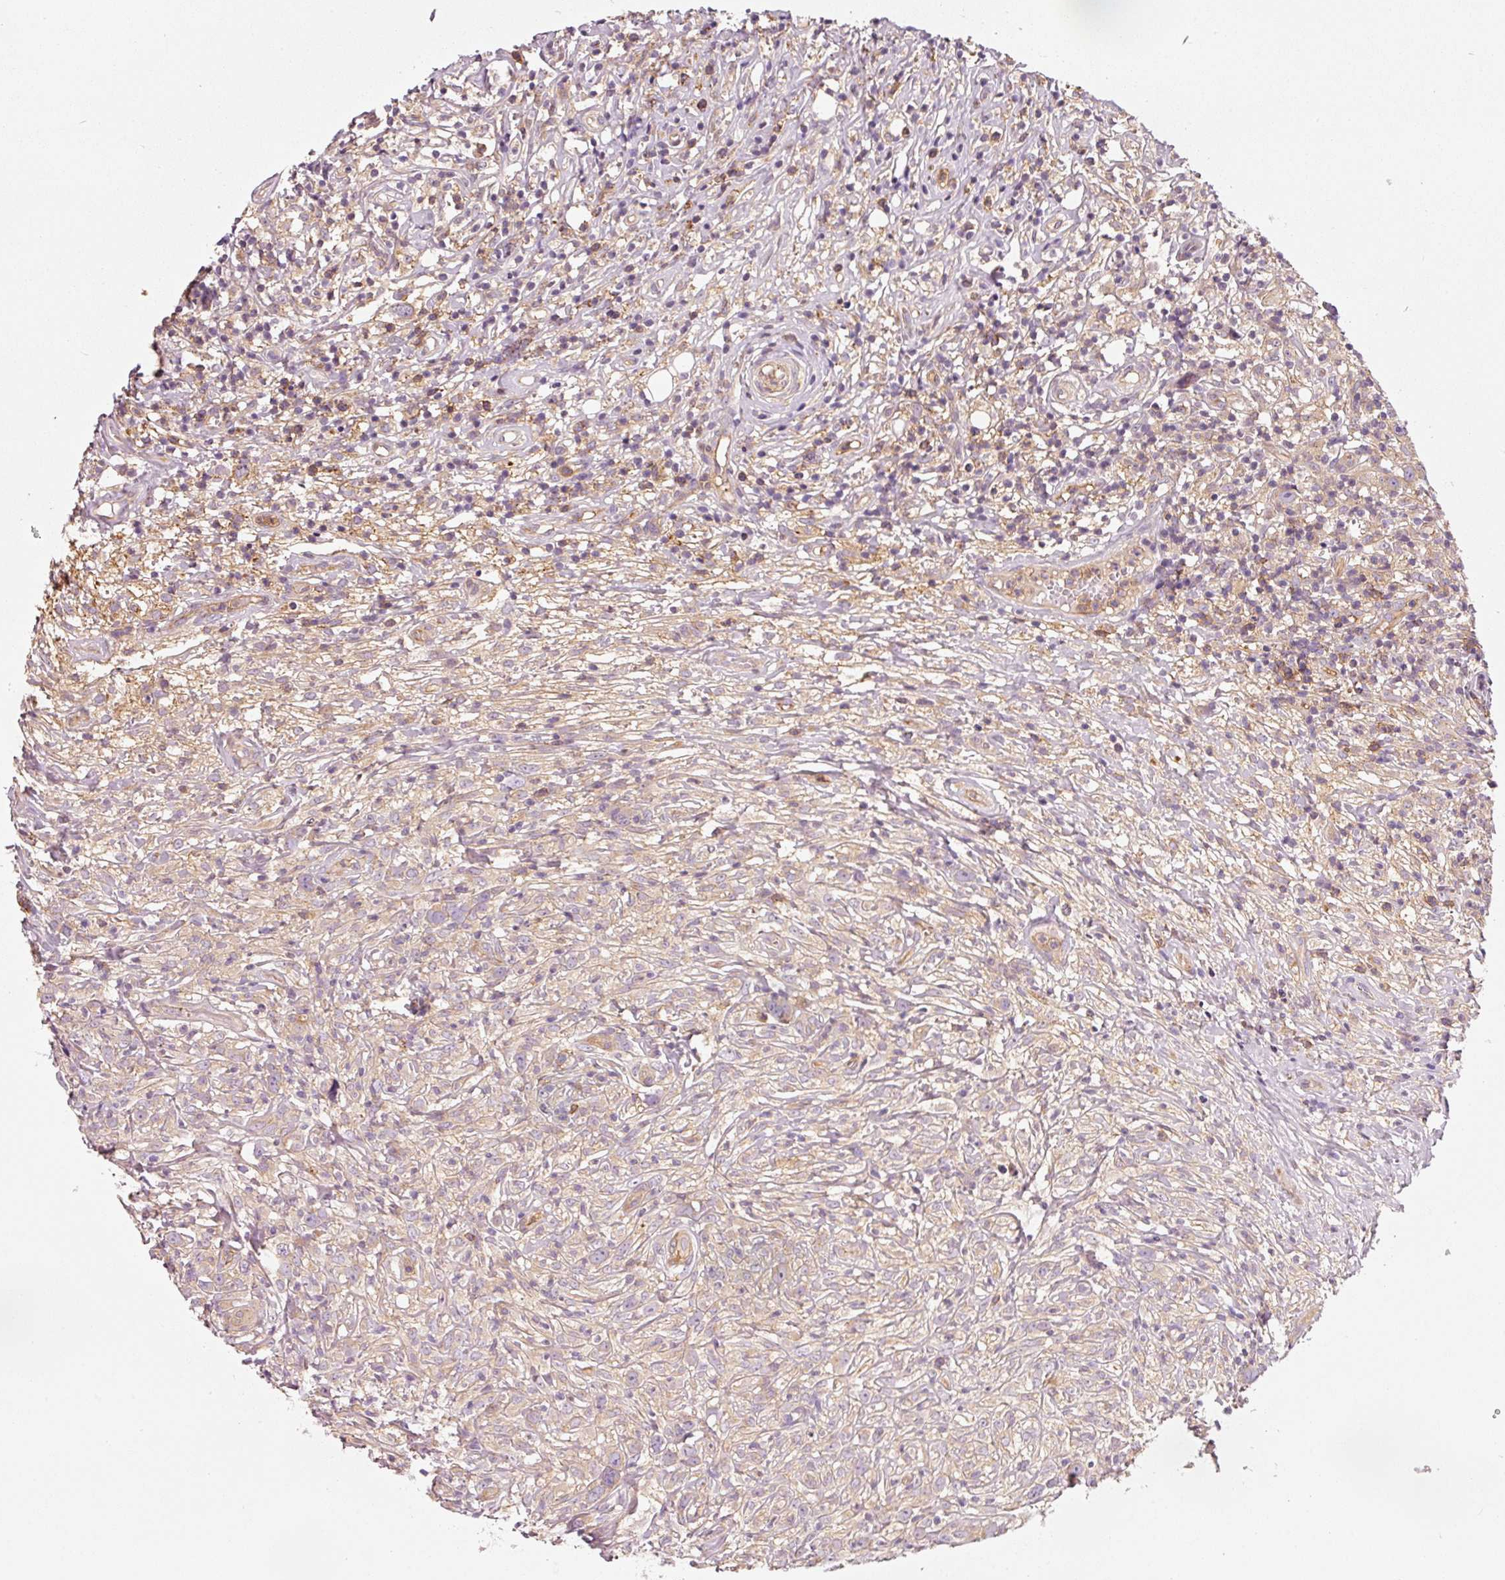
{"staining": {"intensity": "negative", "quantity": "none", "location": "none"}, "tissue": "lymphoma", "cell_type": "Tumor cells", "image_type": "cancer", "snomed": [{"axis": "morphology", "description": "Hodgkin's disease, NOS"}, {"axis": "topography", "description": "No Tissue"}], "caption": "Protein analysis of Hodgkin's disease displays no significant expression in tumor cells. Brightfield microscopy of IHC stained with DAB (brown) and hematoxylin (blue), captured at high magnification.", "gene": "IQGAP2", "patient": {"sex": "female", "age": 21}}